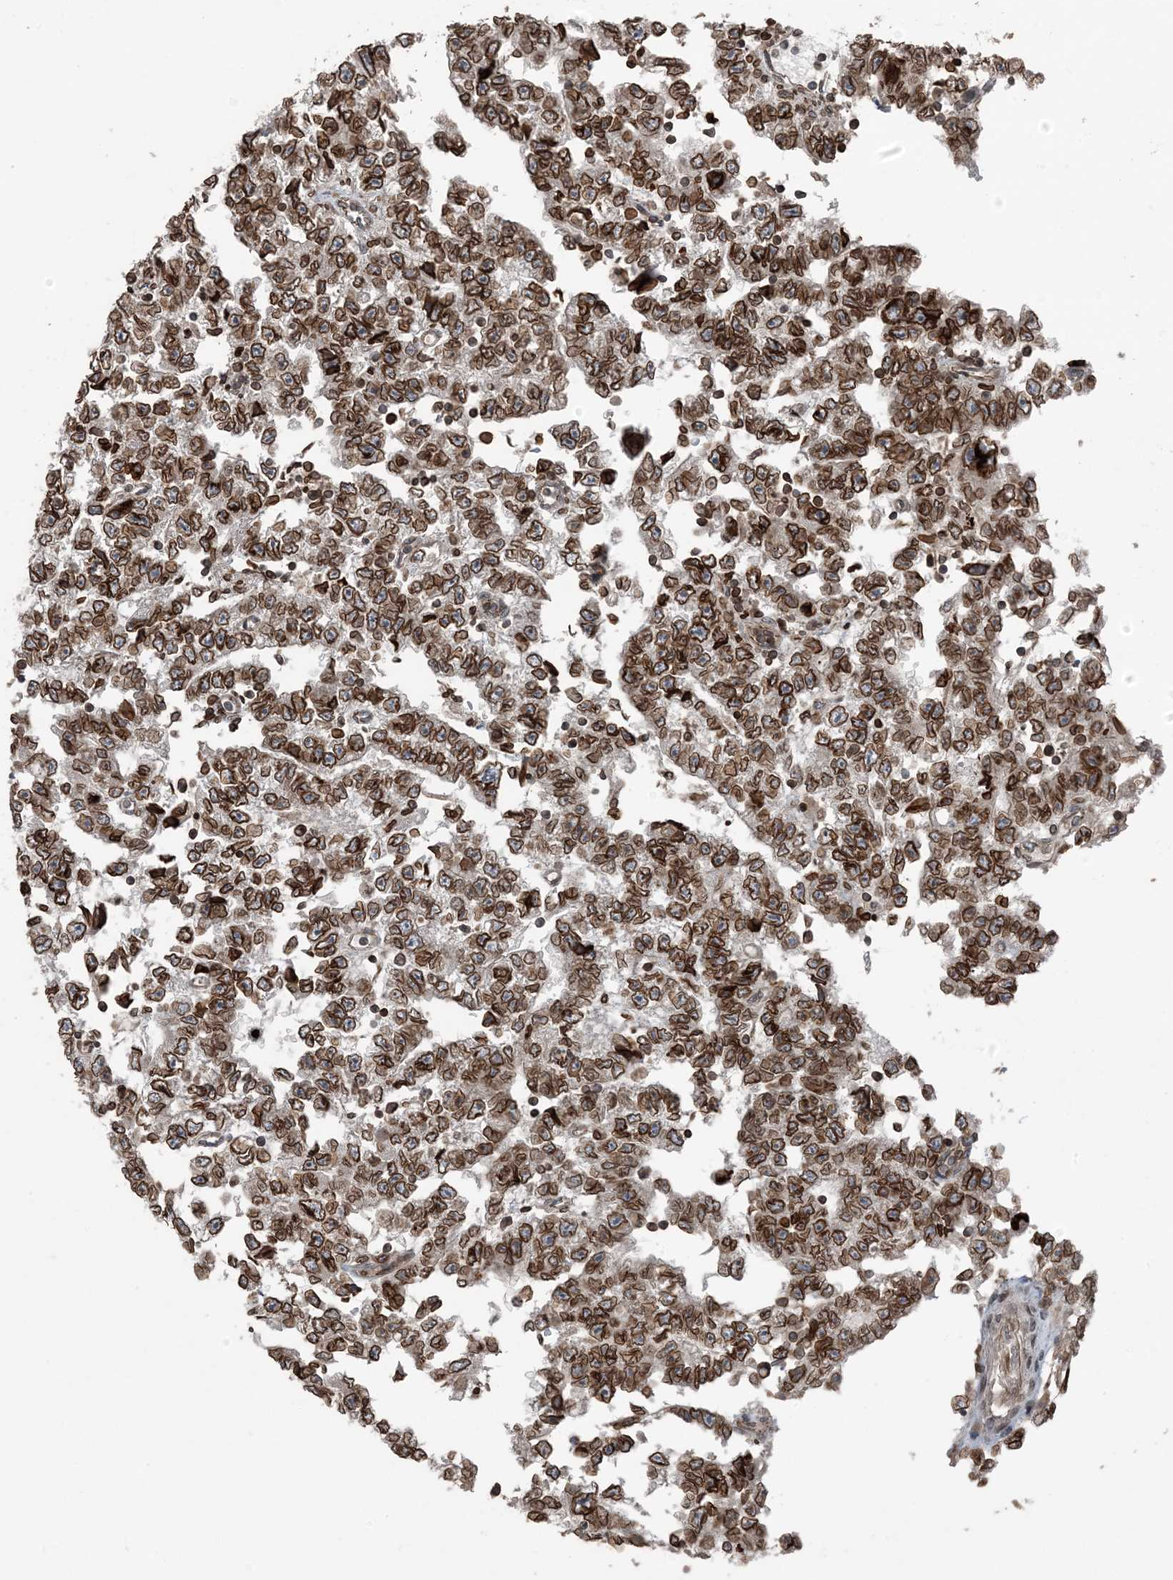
{"staining": {"intensity": "strong", "quantity": ">75%", "location": "cytoplasmic/membranous,nuclear"}, "tissue": "testis cancer", "cell_type": "Tumor cells", "image_type": "cancer", "snomed": [{"axis": "morphology", "description": "Carcinoma, Embryonal, NOS"}, {"axis": "topography", "description": "Testis"}], "caption": "Protein expression analysis of human testis embryonal carcinoma reveals strong cytoplasmic/membranous and nuclear staining in approximately >75% of tumor cells.", "gene": "ZFAND2B", "patient": {"sex": "male", "age": 25}}